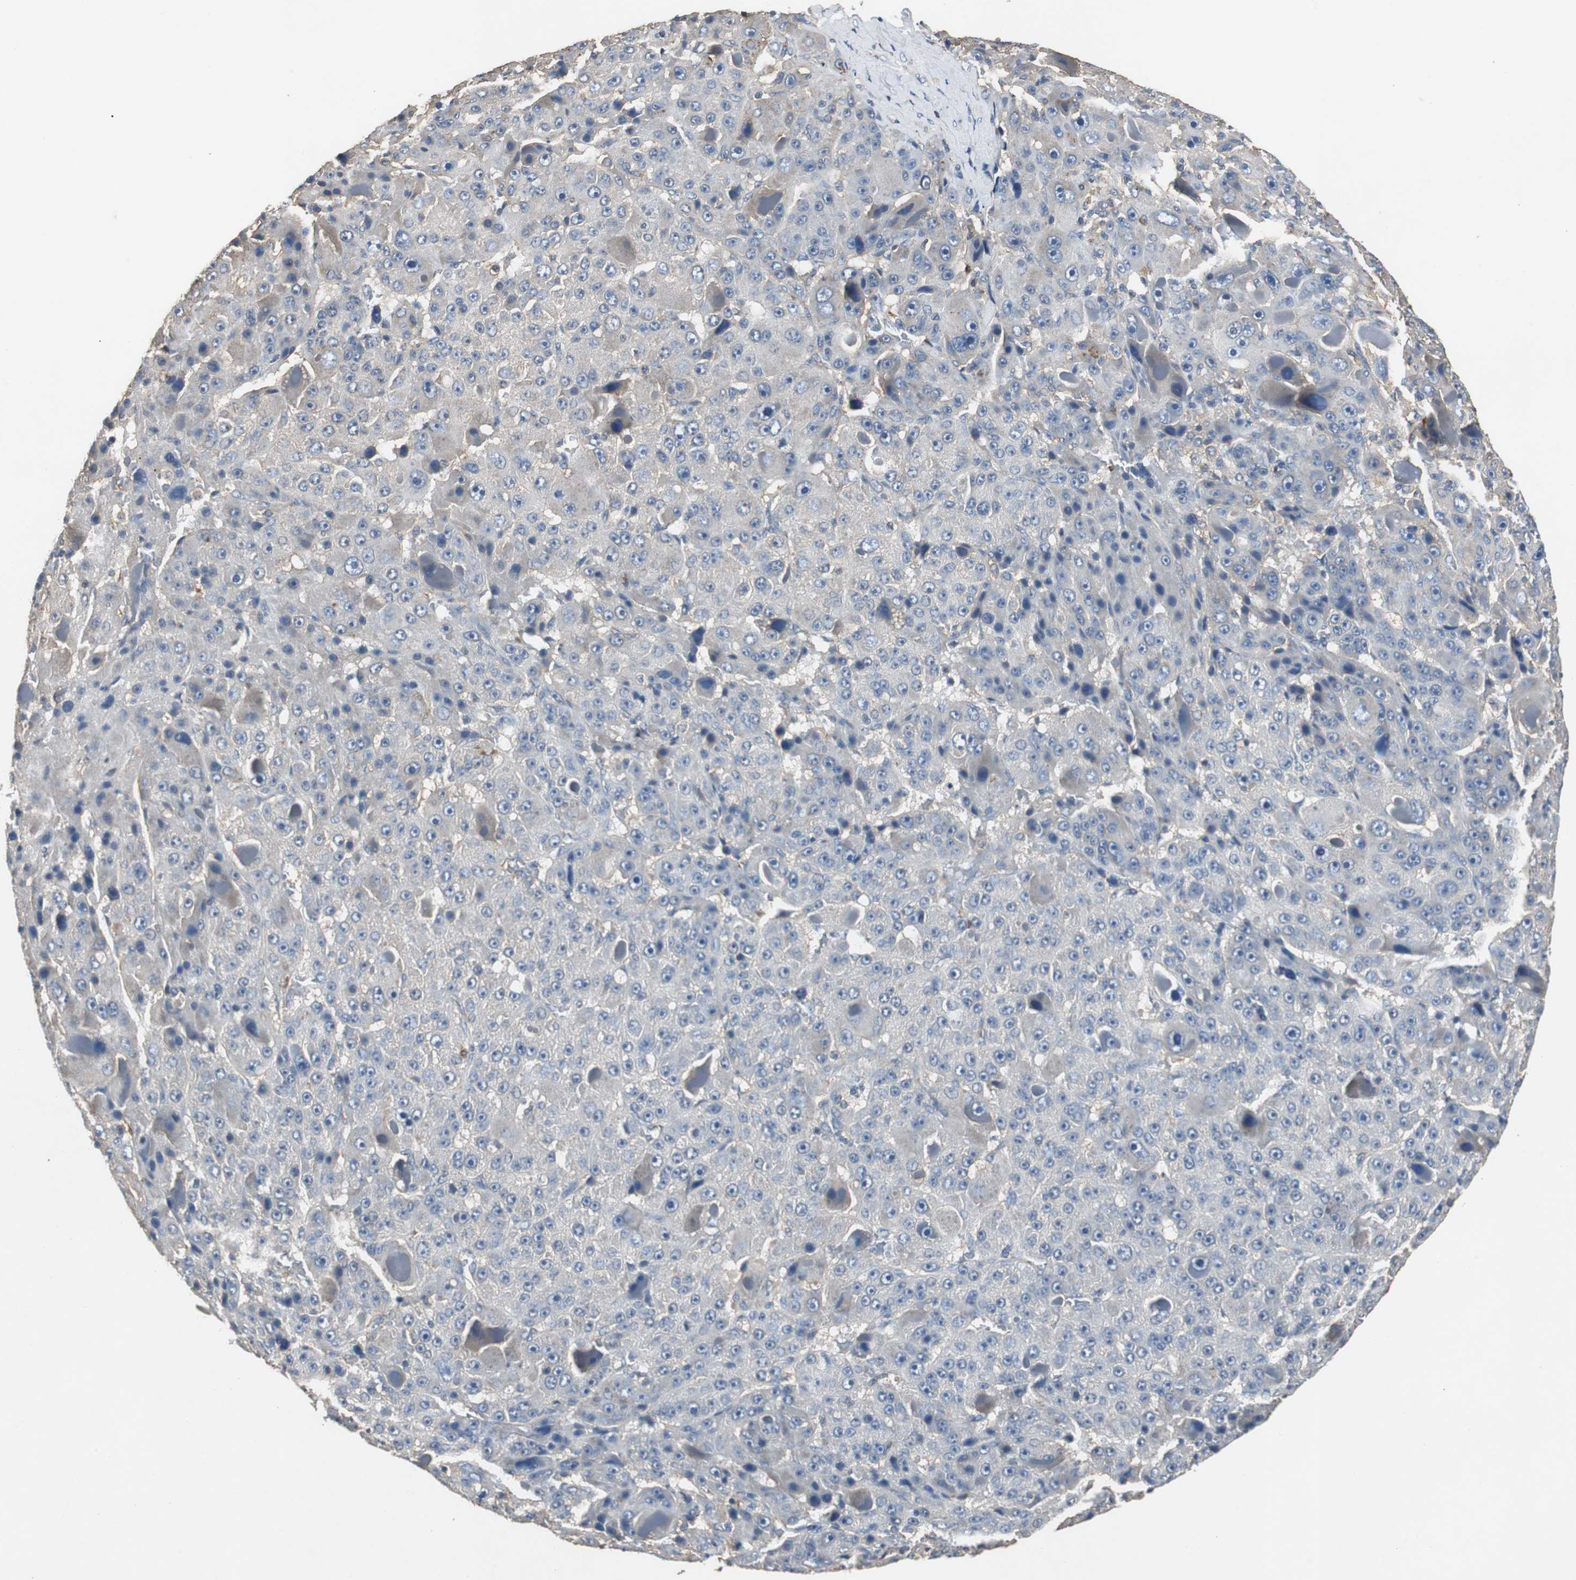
{"staining": {"intensity": "weak", "quantity": "<25%", "location": "cytoplasmic/membranous"}, "tissue": "liver cancer", "cell_type": "Tumor cells", "image_type": "cancer", "snomed": [{"axis": "morphology", "description": "Carcinoma, Hepatocellular, NOS"}, {"axis": "topography", "description": "Liver"}], "caption": "This is a micrograph of IHC staining of liver hepatocellular carcinoma, which shows no expression in tumor cells.", "gene": "TNFRSF14", "patient": {"sex": "male", "age": 76}}